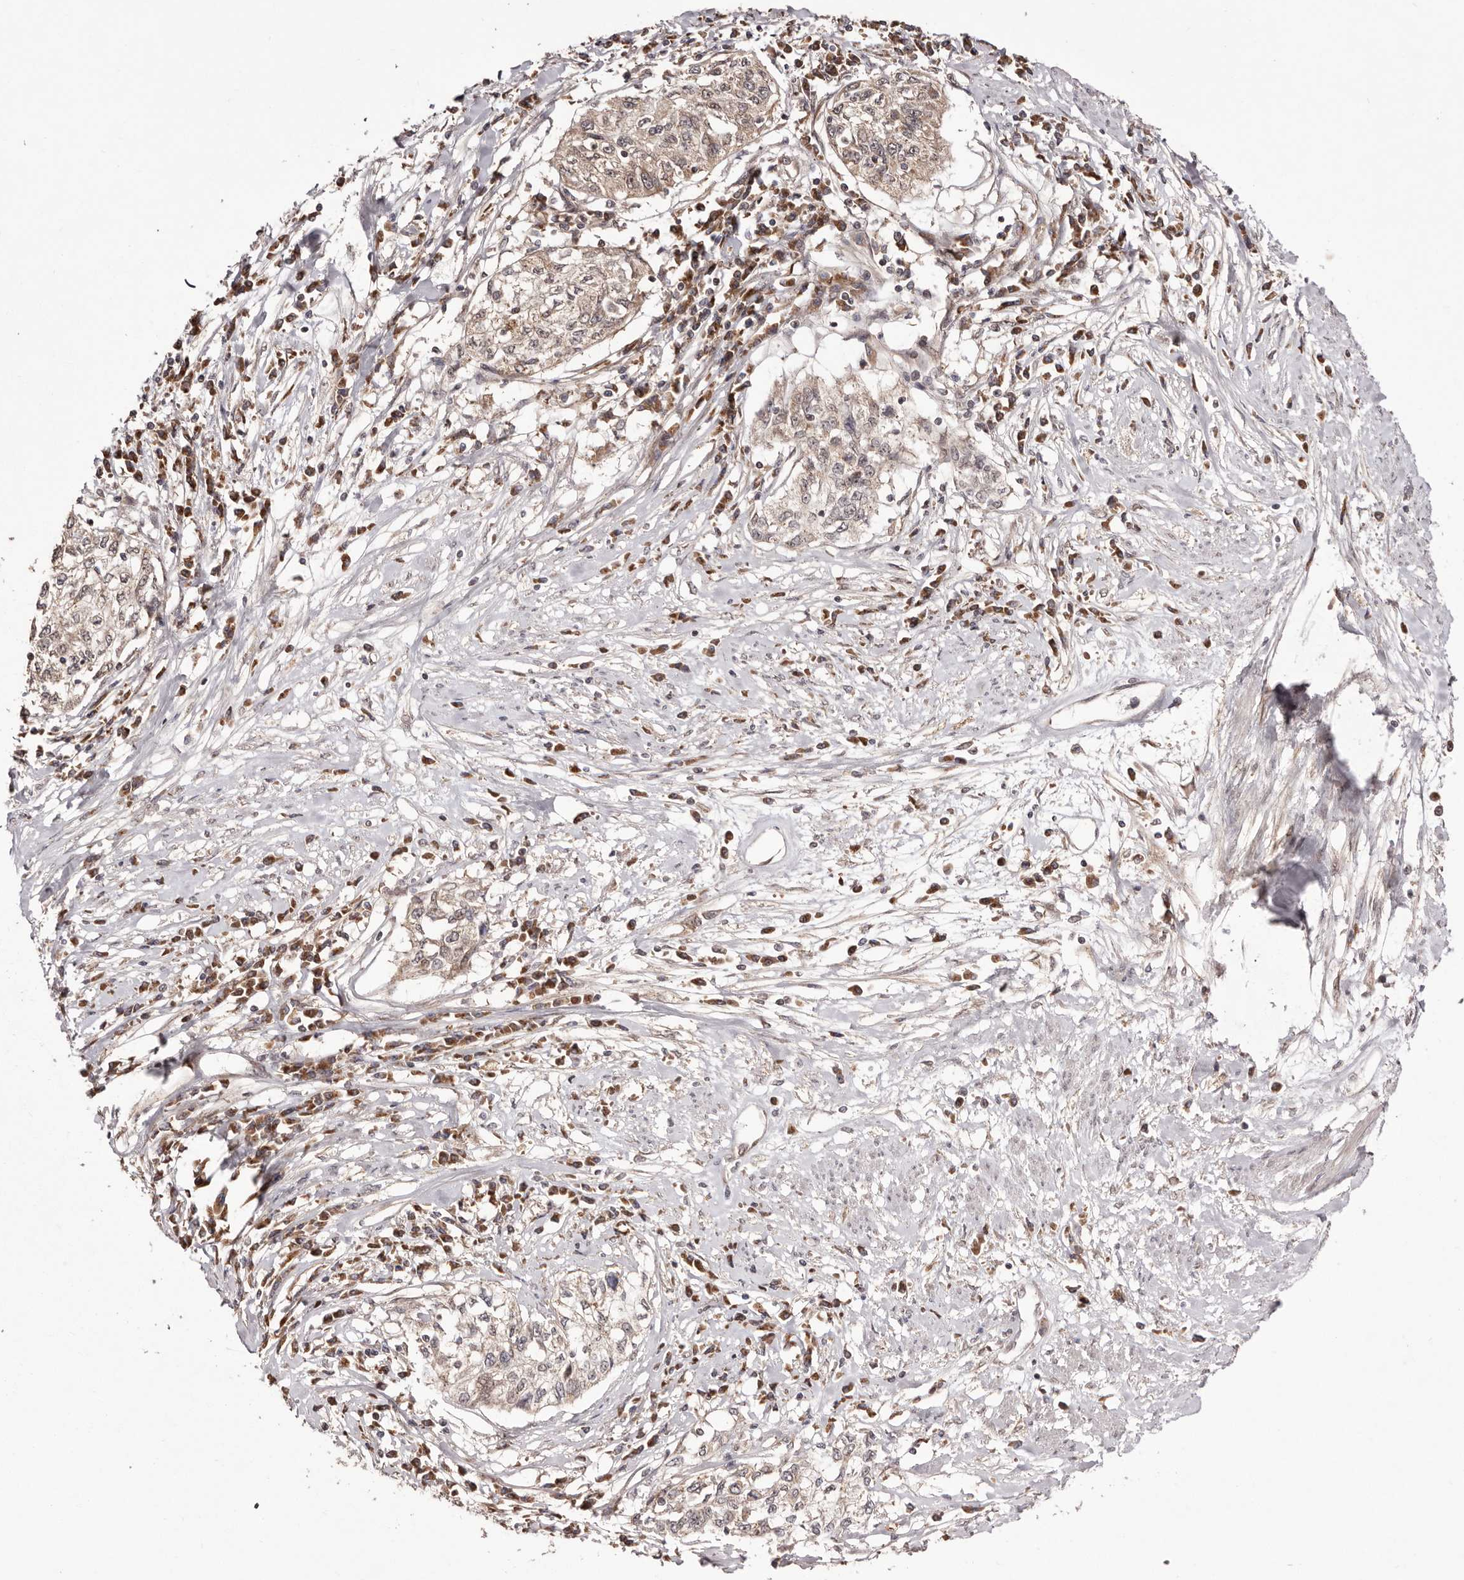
{"staining": {"intensity": "weak", "quantity": ">75%", "location": "cytoplasmic/membranous,nuclear"}, "tissue": "cervical cancer", "cell_type": "Tumor cells", "image_type": "cancer", "snomed": [{"axis": "morphology", "description": "Squamous cell carcinoma, NOS"}, {"axis": "topography", "description": "Cervix"}], "caption": "A brown stain shows weak cytoplasmic/membranous and nuclear expression of a protein in cervical cancer tumor cells.", "gene": "EGR3", "patient": {"sex": "female", "age": 57}}